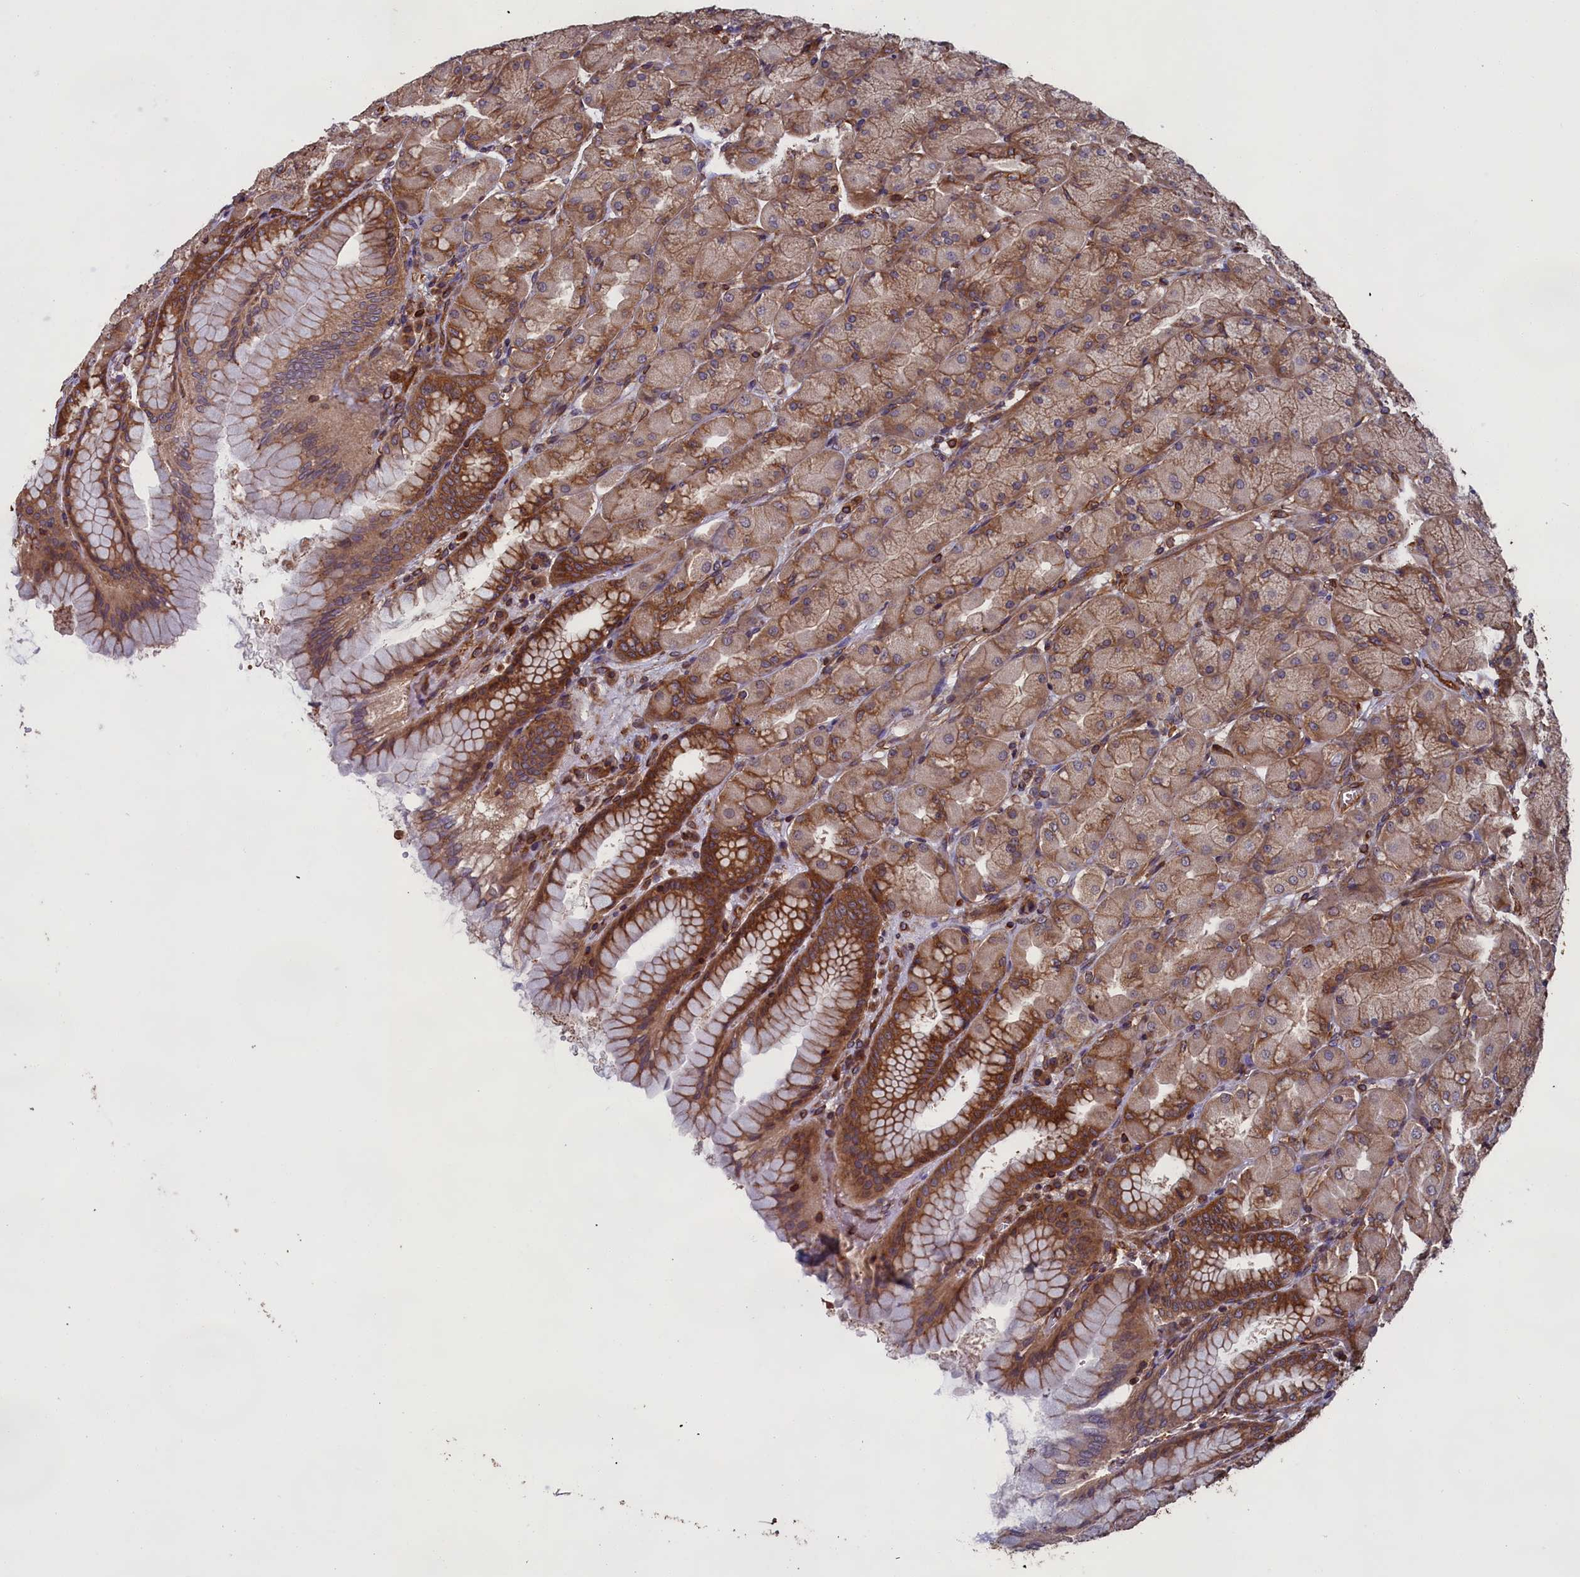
{"staining": {"intensity": "strong", "quantity": "25%-75%", "location": "cytoplasmic/membranous"}, "tissue": "stomach", "cell_type": "Glandular cells", "image_type": "normal", "snomed": [{"axis": "morphology", "description": "Normal tissue, NOS"}, {"axis": "topography", "description": "Stomach, upper"}], "caption": "About 25%-75% of glandular cells in benign human stomach reveal strong cytoplasmic/membranous protein positivity as visualized by brown immunohistochemical staining.", "gene": "CCDC124", "patient": {"sex": "female", "age": 56}}